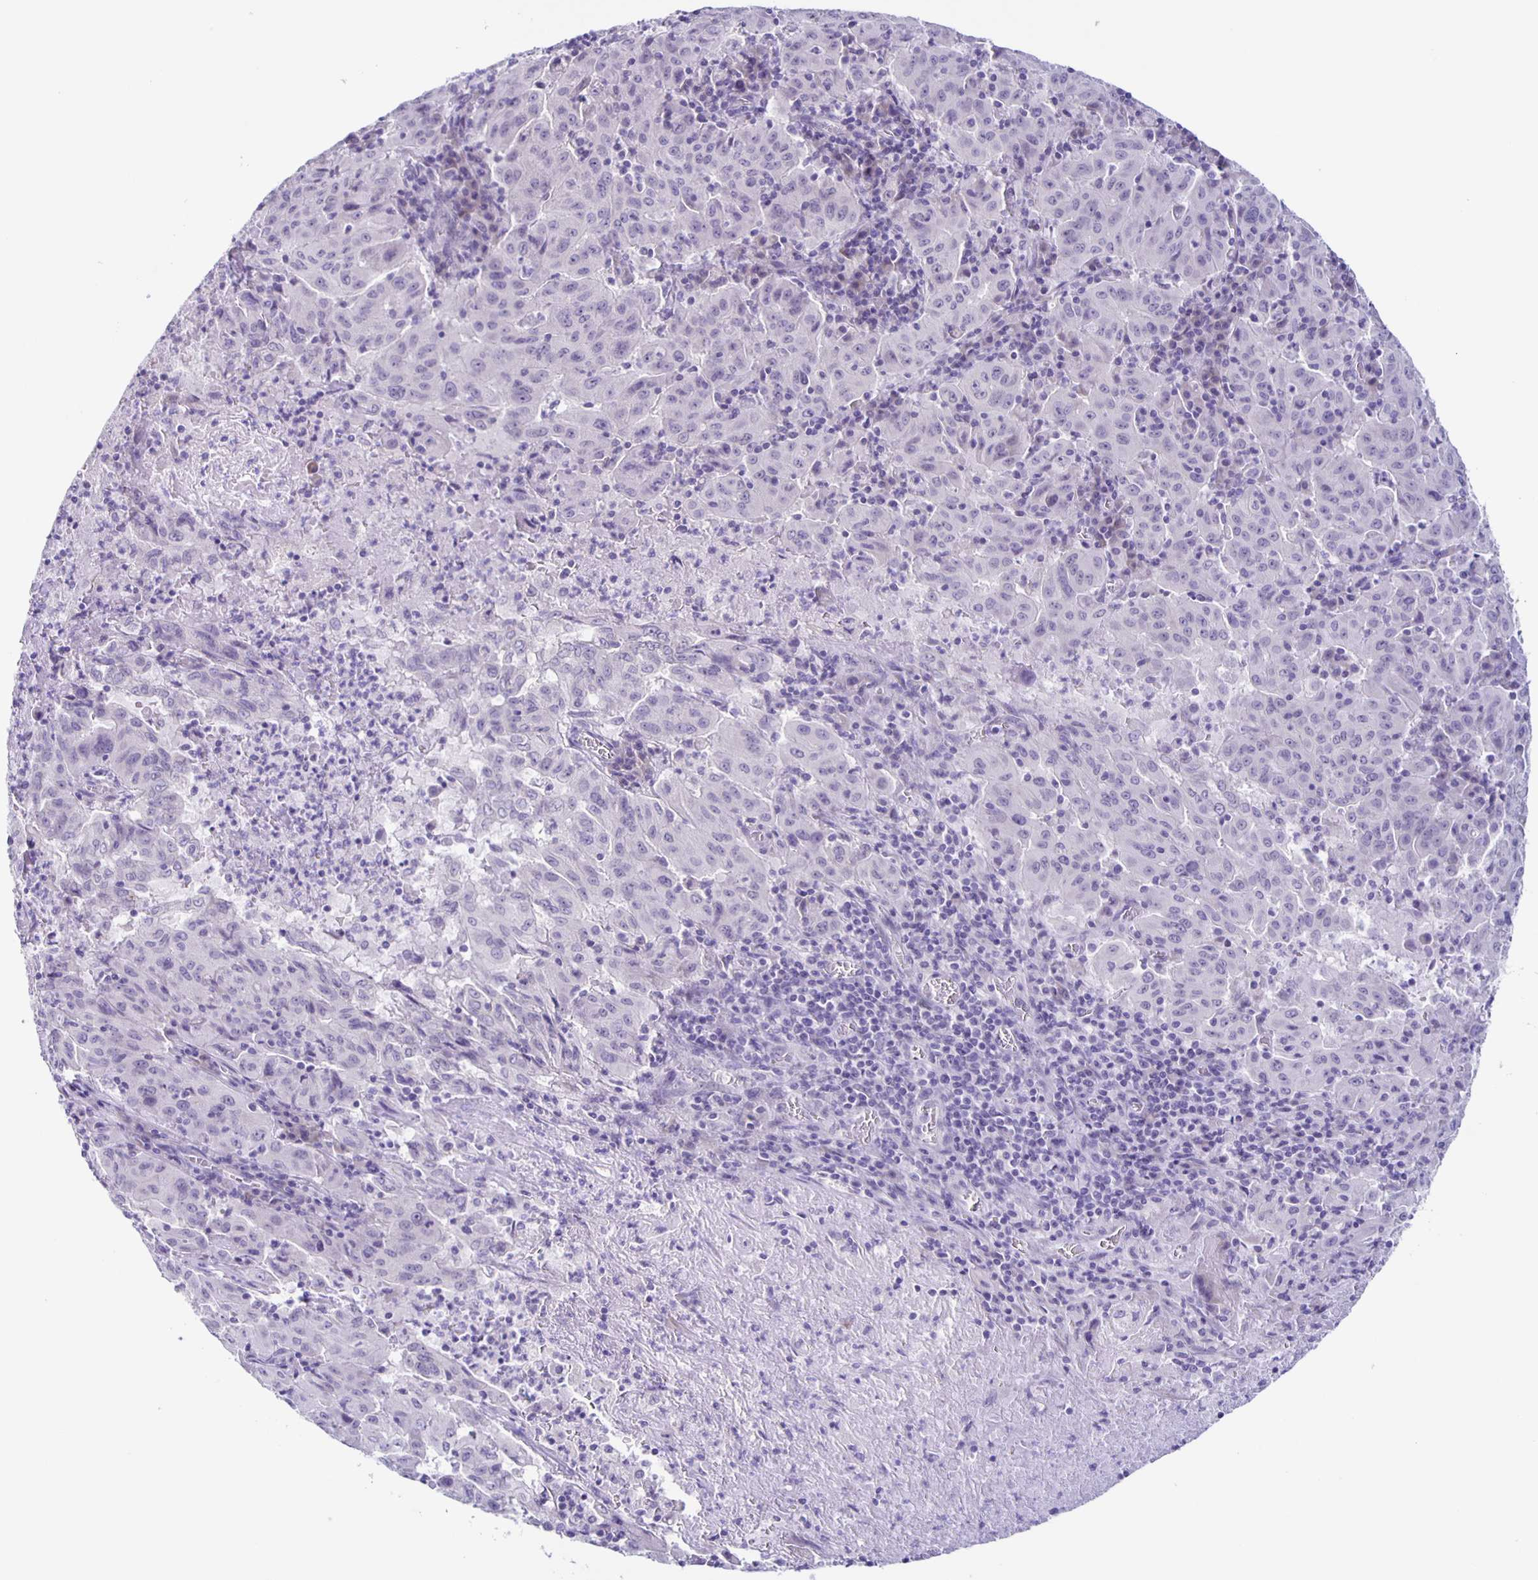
{"staining": {"intensity": "negative", "quantity": "none", "location": "none"}, "tissue": "pancreatic cancer", "cell_type": "Tumor cells", "image_type": "cancer", "snomed": [{"axis": "morphology", "description": "Adenocarcinoma, NOS"}, {"axis": "topography", "description": "Pancreas"}], "caption": "High power microscopy photomicrograph of an immunohistochemistry (IHC) micrograph of adenocarcinoma (pancreatic), revealing no significant staining in tumor cells.", "gene": "SLC12A3", "patient": {"sex": "male", "age": 63}}